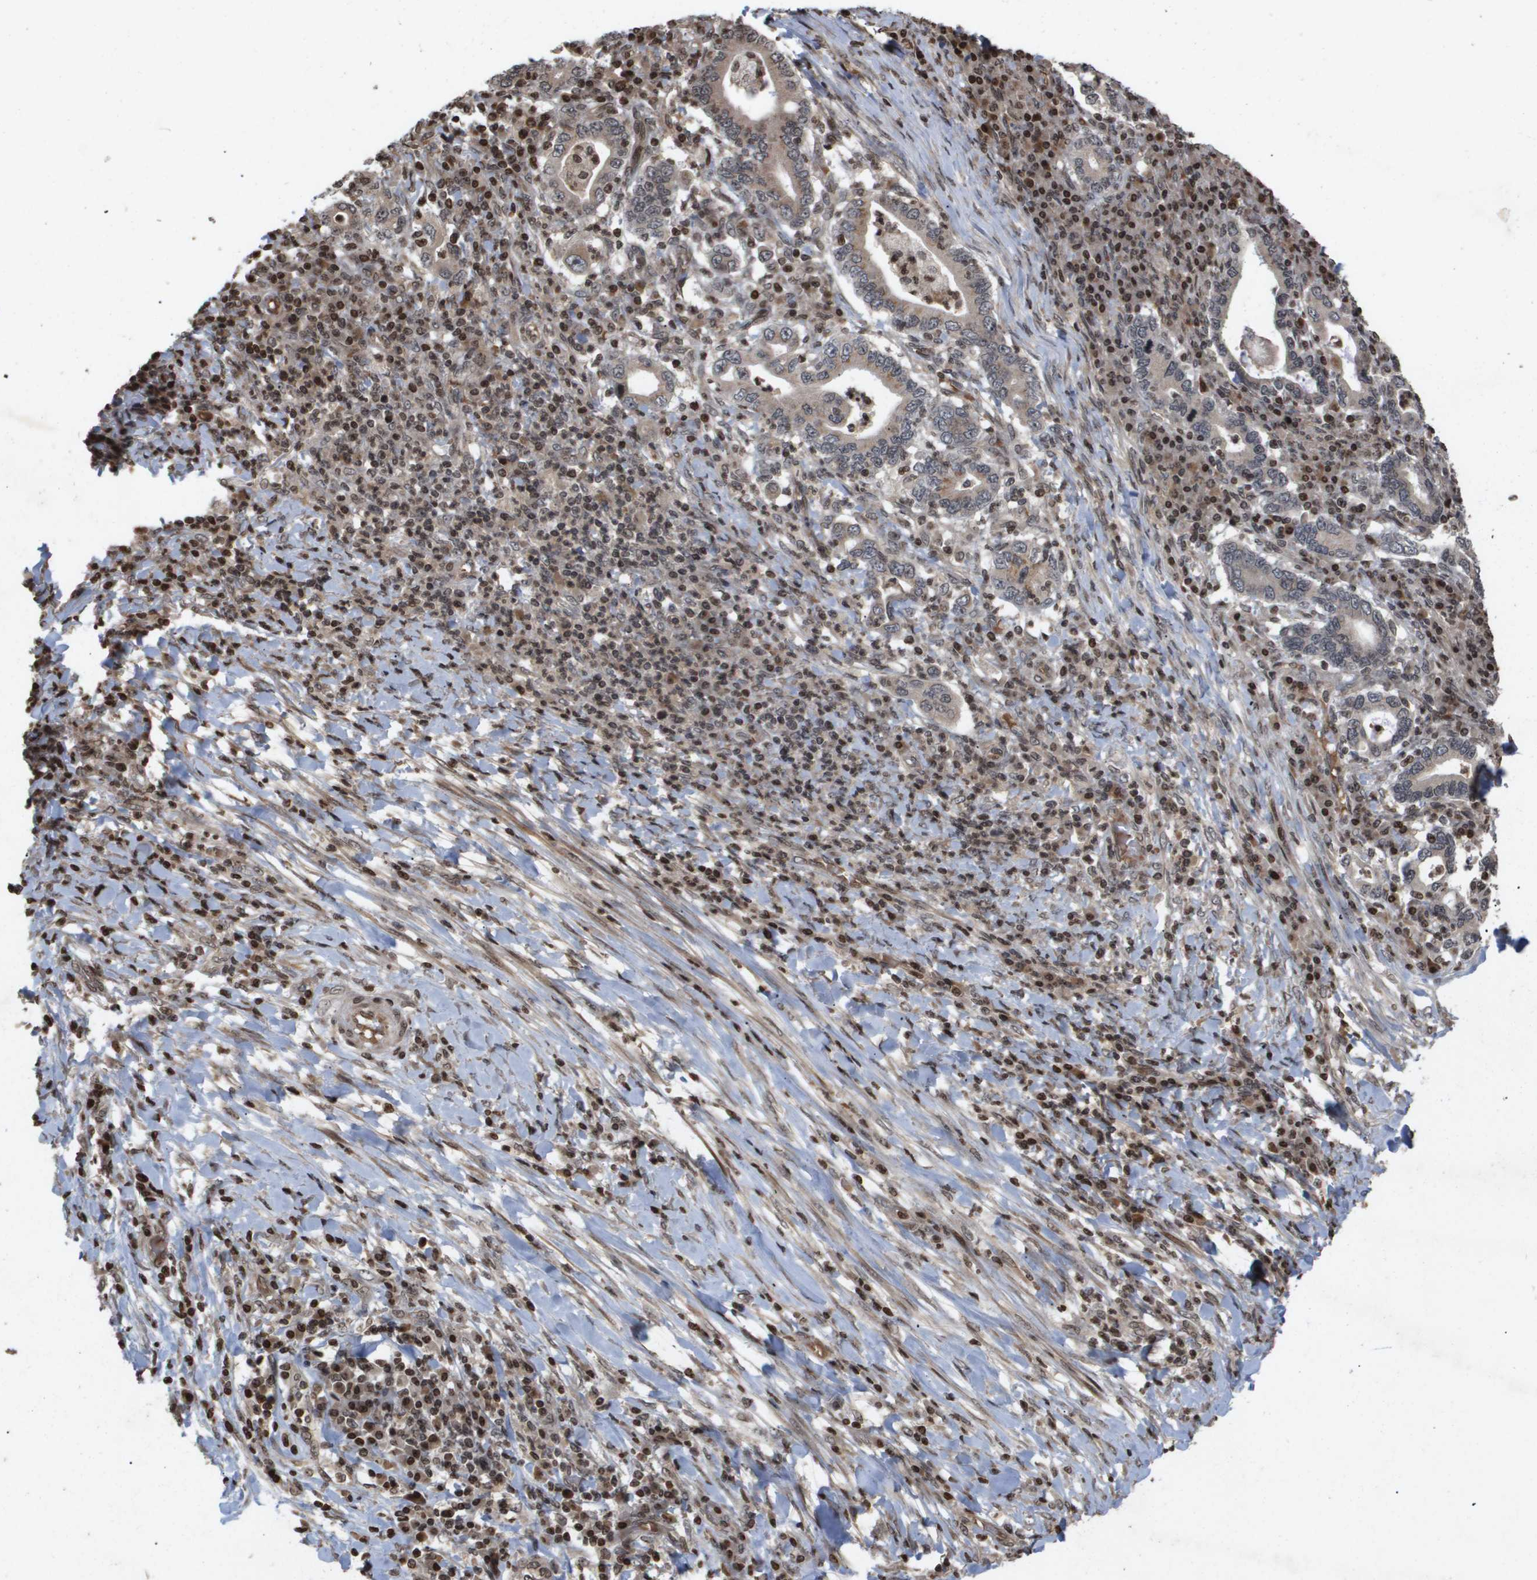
{"staining": {"intensity": "weak", "quantity": "25%-75%", "location": "cytoplasmic/membranous"}, "tissue": "stomach cancer", "cell_type": "Tumor cells", "image_type": "cancer", "snomed": [{"axis": "morphology", "description": "Normal tissue, NOS"}, {"axis": "morphology", "description": "Adenocarcinoma, NOS"}, {"axis": "topography", "description": "Esophagus"}, {"axis": "topography", "description": "Stomach, upper"}, {"axis": "topography", "description": "Peripheral nerve tissue"}], "caption": "This image displays stomach adenocarcinoma stained with IHC to label a protein in brown. The cytoplasmic/membranous of tumor cells show weak positivity for the protein. Nuclei are counter-stained blue.", "gene": "HSPA6", "patient": {"sex": "male", "age": 62}}